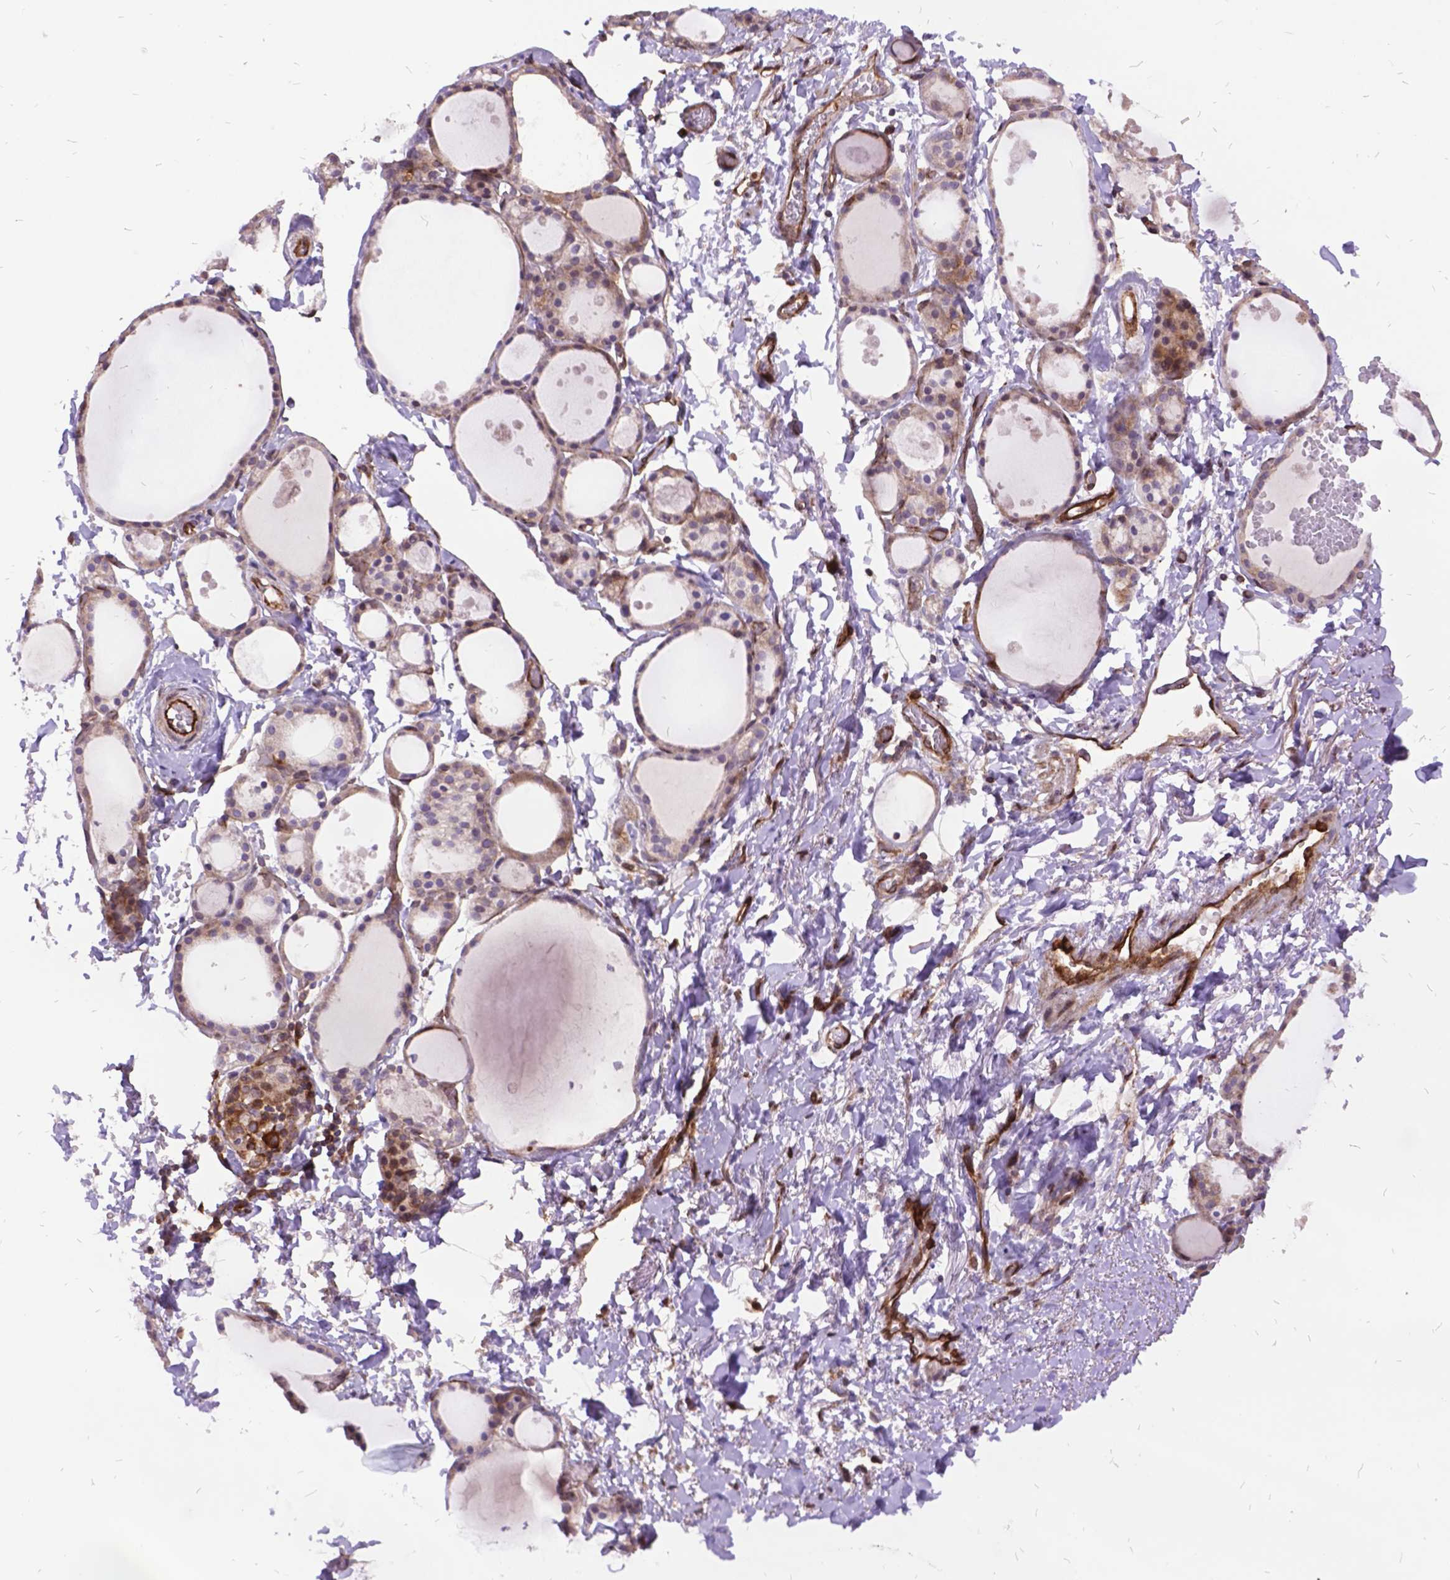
{"staining": {"intensity": "weak", "quantity": ">75%", "location": "cytoplasmic/membranous"}, "tissue": "thyroid gland", "cell_type": "Glandular cells", "image_type": "normal", "snomed": [{"axis": "morphology", "description": "Normal tissue, NOS"}, {"axis": "topography", "description": "Thyroid gland"}], "caption": "Immunohistochemical staining of normal thyroid gland reveals low levels of weak cytoplasmic/membranous expression in approximately >75% of glandular cells. Using DAB (brown) and hematoxylin (blue) stains, captured at high magnification using brightfield microscopy.", "gene": "GRB7", "patient": {"sex": "male", "age": 68}}